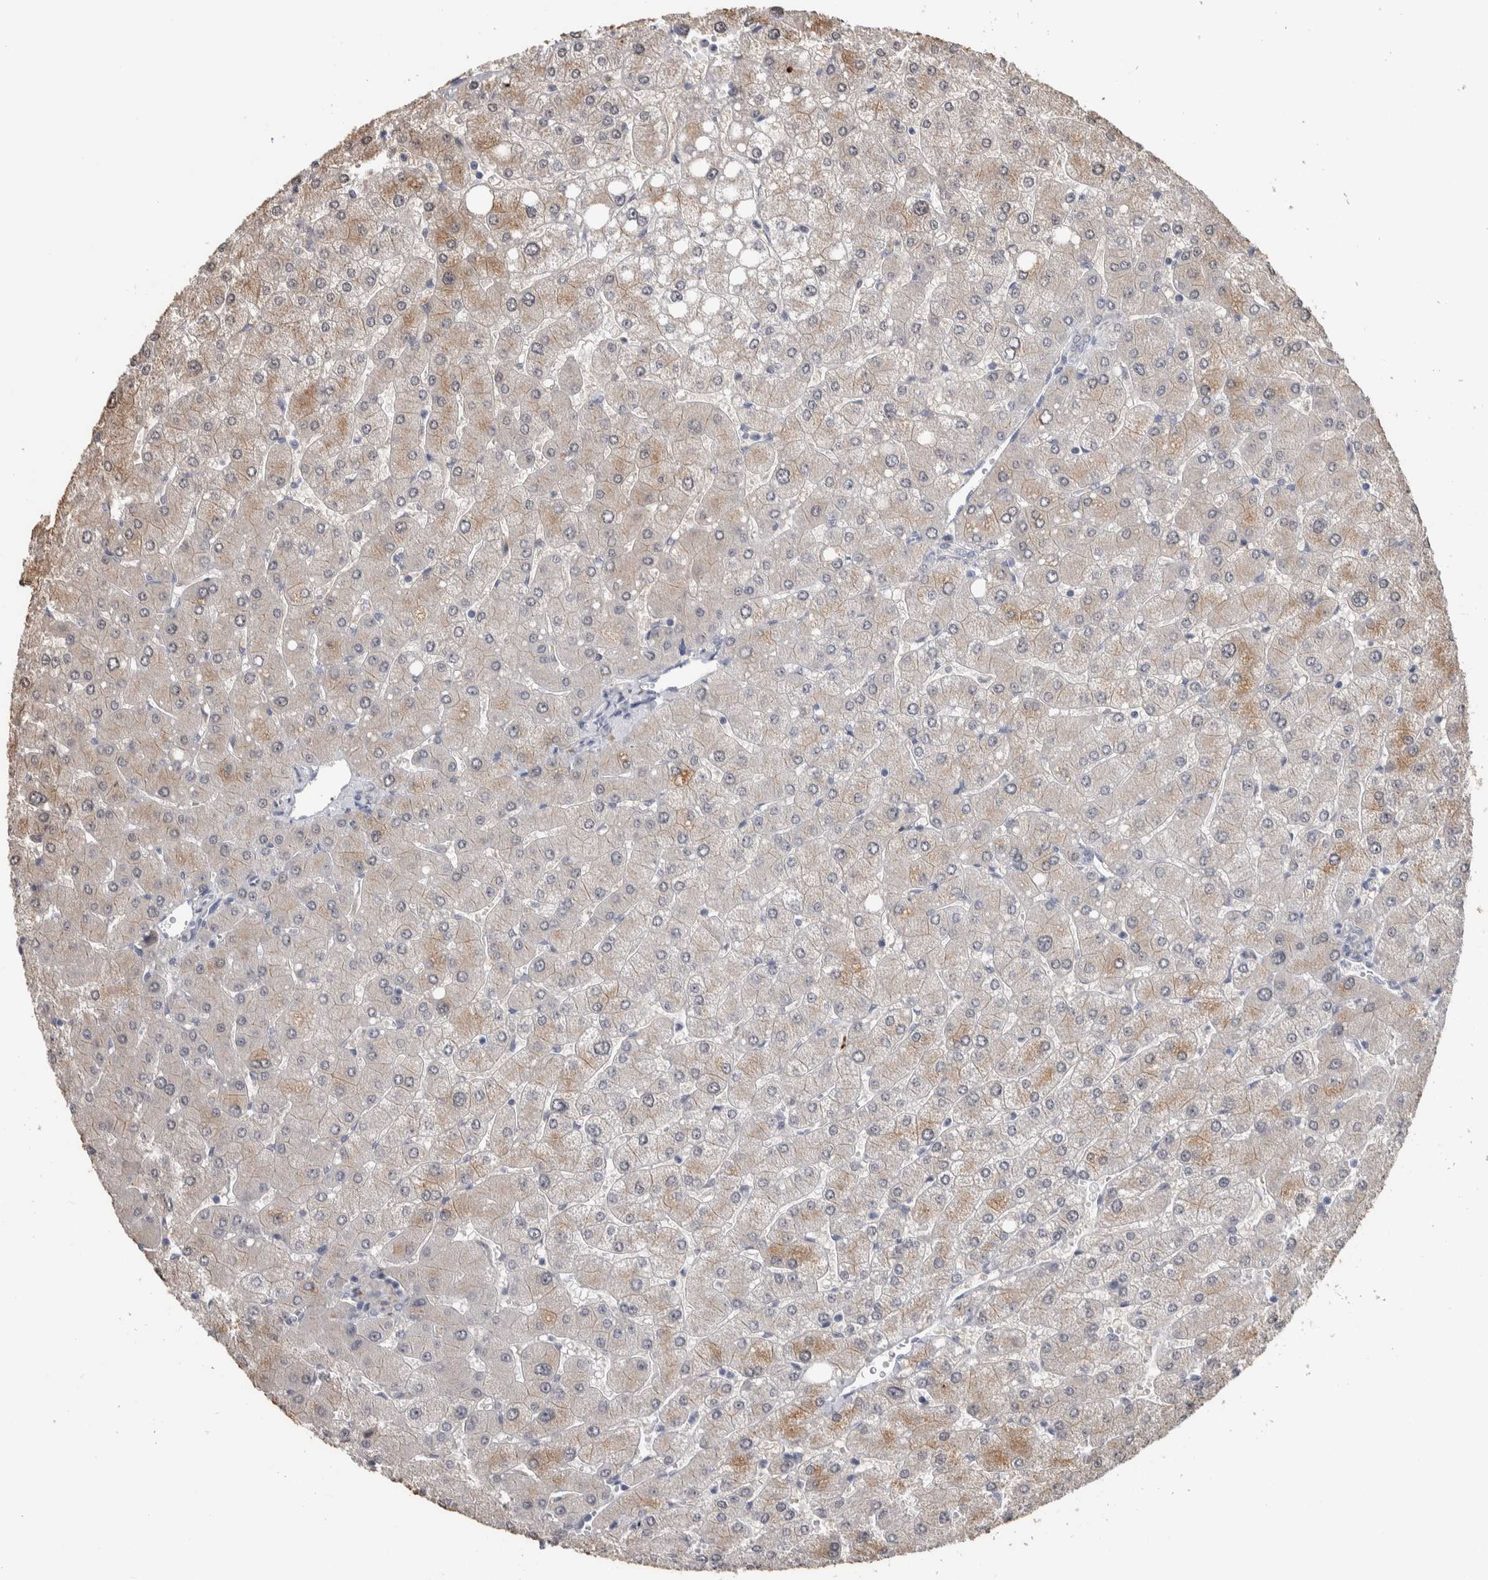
{"staining": {"intensity": "weak", "quantity": "<25%", "location": "cytoplasmic/membranous"}, "tissue": "liver", "cell_type": "Cholangiocytes", "image_type": "normal", "snomed": [{"axis": "morphology", "description": "Normal tissue, NOS"}, {"axis": "topography", "description": "Liver"}], "caption": "IHC photomicrograph of normal liver stained for a protein (brown), which shows no staining in cholangiocytes. (DAB (3,3'-diaminobenzidine) immunohistochemistry (IHC), high magnification).", "gene": "TMEM102", "patient": {"sex": "male", "age": 55}}